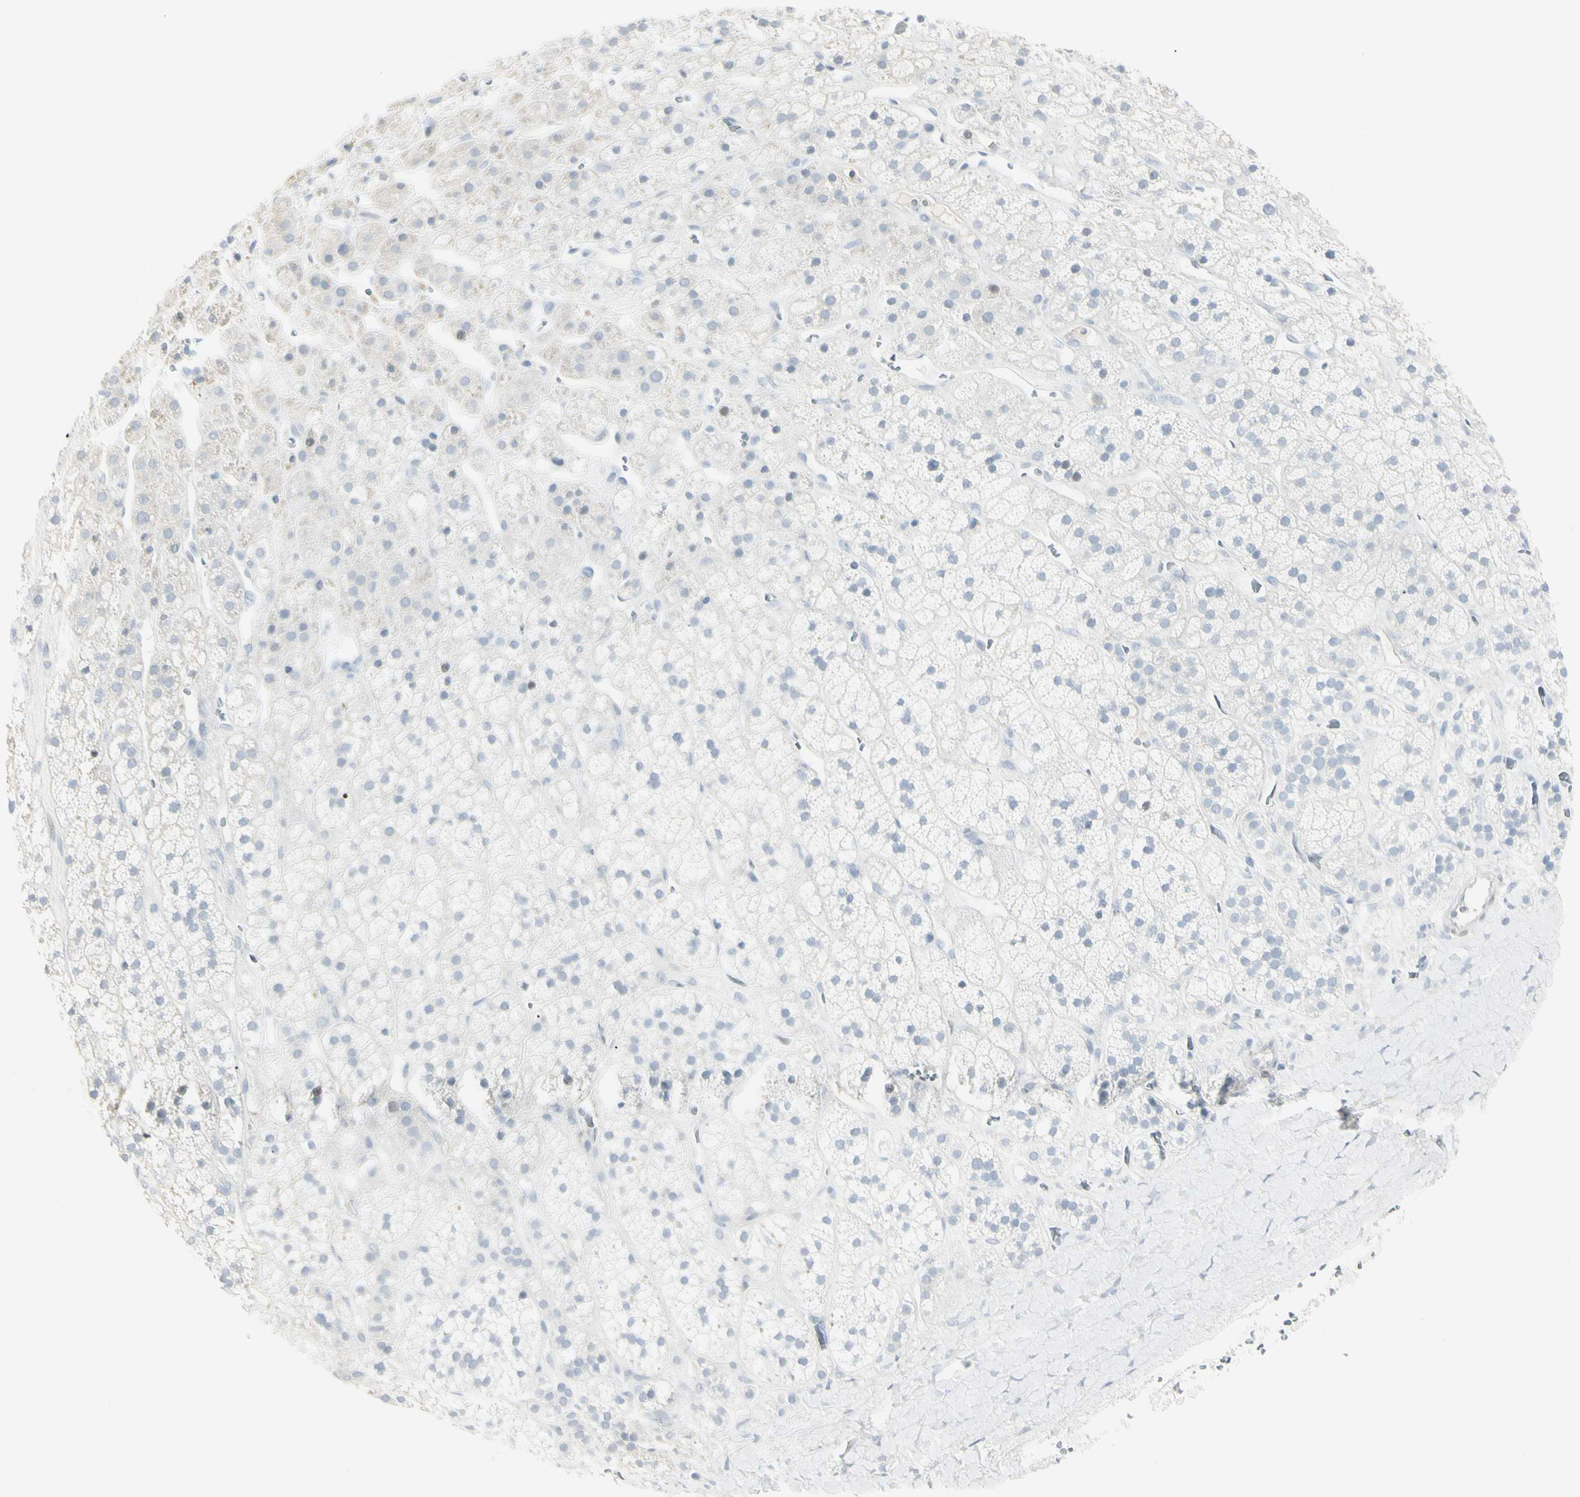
{"staining": {"intensity": "negative", "quantity": "none", "location": "none"}, "tissue": "adrenal gland", "cell_type": "Glandular cells", "image_type": "normal", "snomed": [{"axis": "morphology", "description": "Normal tissue, NOS"}, {"axis": "topography", "description": "Adrenal gland"}], "caption": "Immunohistochemical staining of unremarkable adrenal gland exhibits no significant positivity in glandular cells. (Brightfield microscopy of DAB immunohistochemistry (IHC) at high magnification).", "gene": "PIP", "patient": {"sex": "male", "age": 56}}